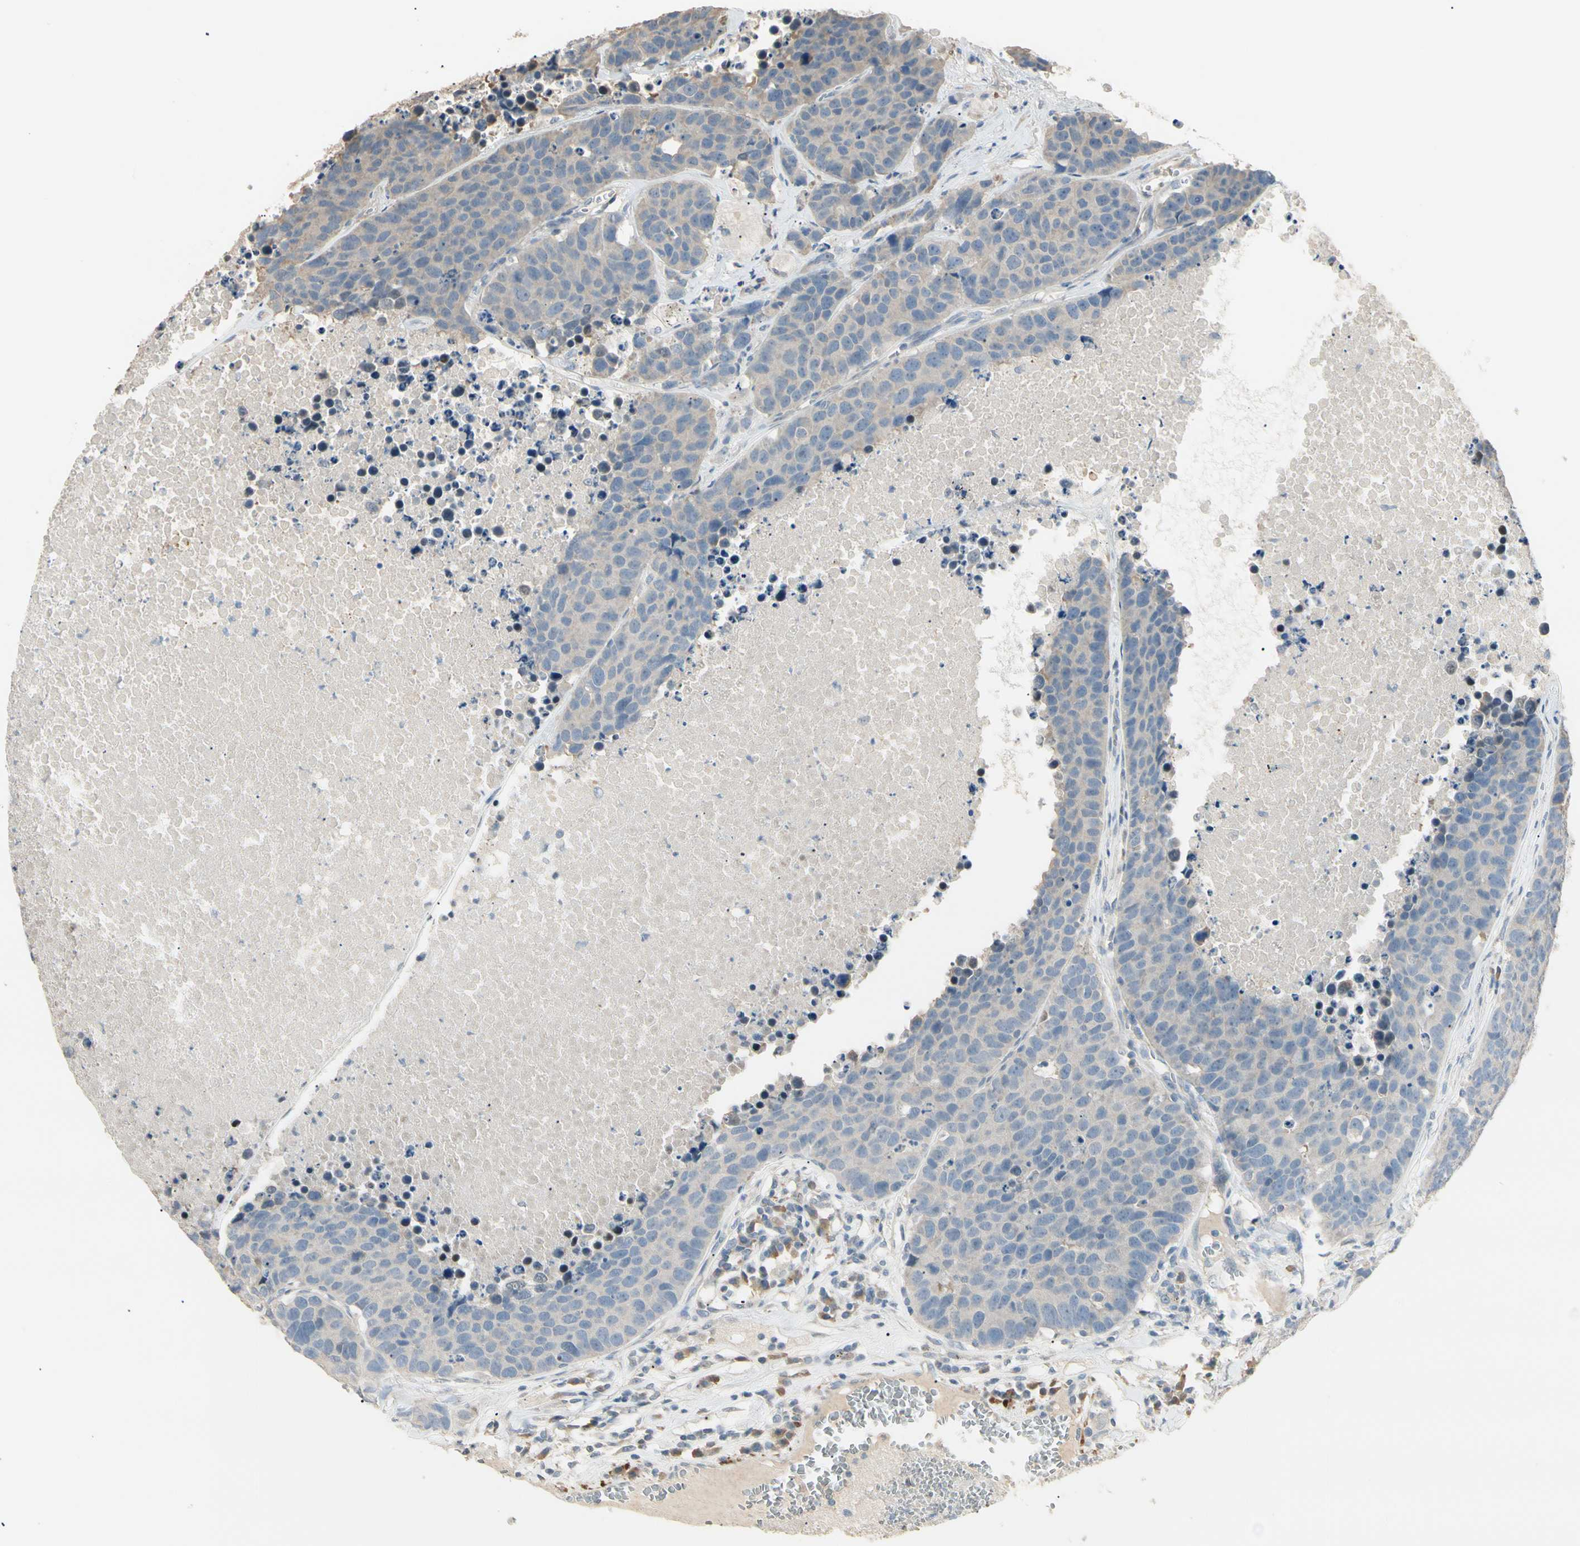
{"staining": {"intensity": "weak", "quantity": "<25%", "location": "cytoplasmic/membranous"}, "tissue": "carcinoid", "cell_type": "Tumor cells", "image_type": "cancer", "snomed": [{"axis": "morphology", "description": "Carcinoid, malignant, NOS"}, {"axis": "topography", "description": "Lung"}], "caption": "There is no significant staining in tumor cells of carcinoid. (Stains: DAB immunohistochemistry (IHC) with hematoxylin counter stain, Microscopy: brightfield microscopy at high magnification).", "gene": "GNE", "patient": {"sex": "male", "age": 60}}